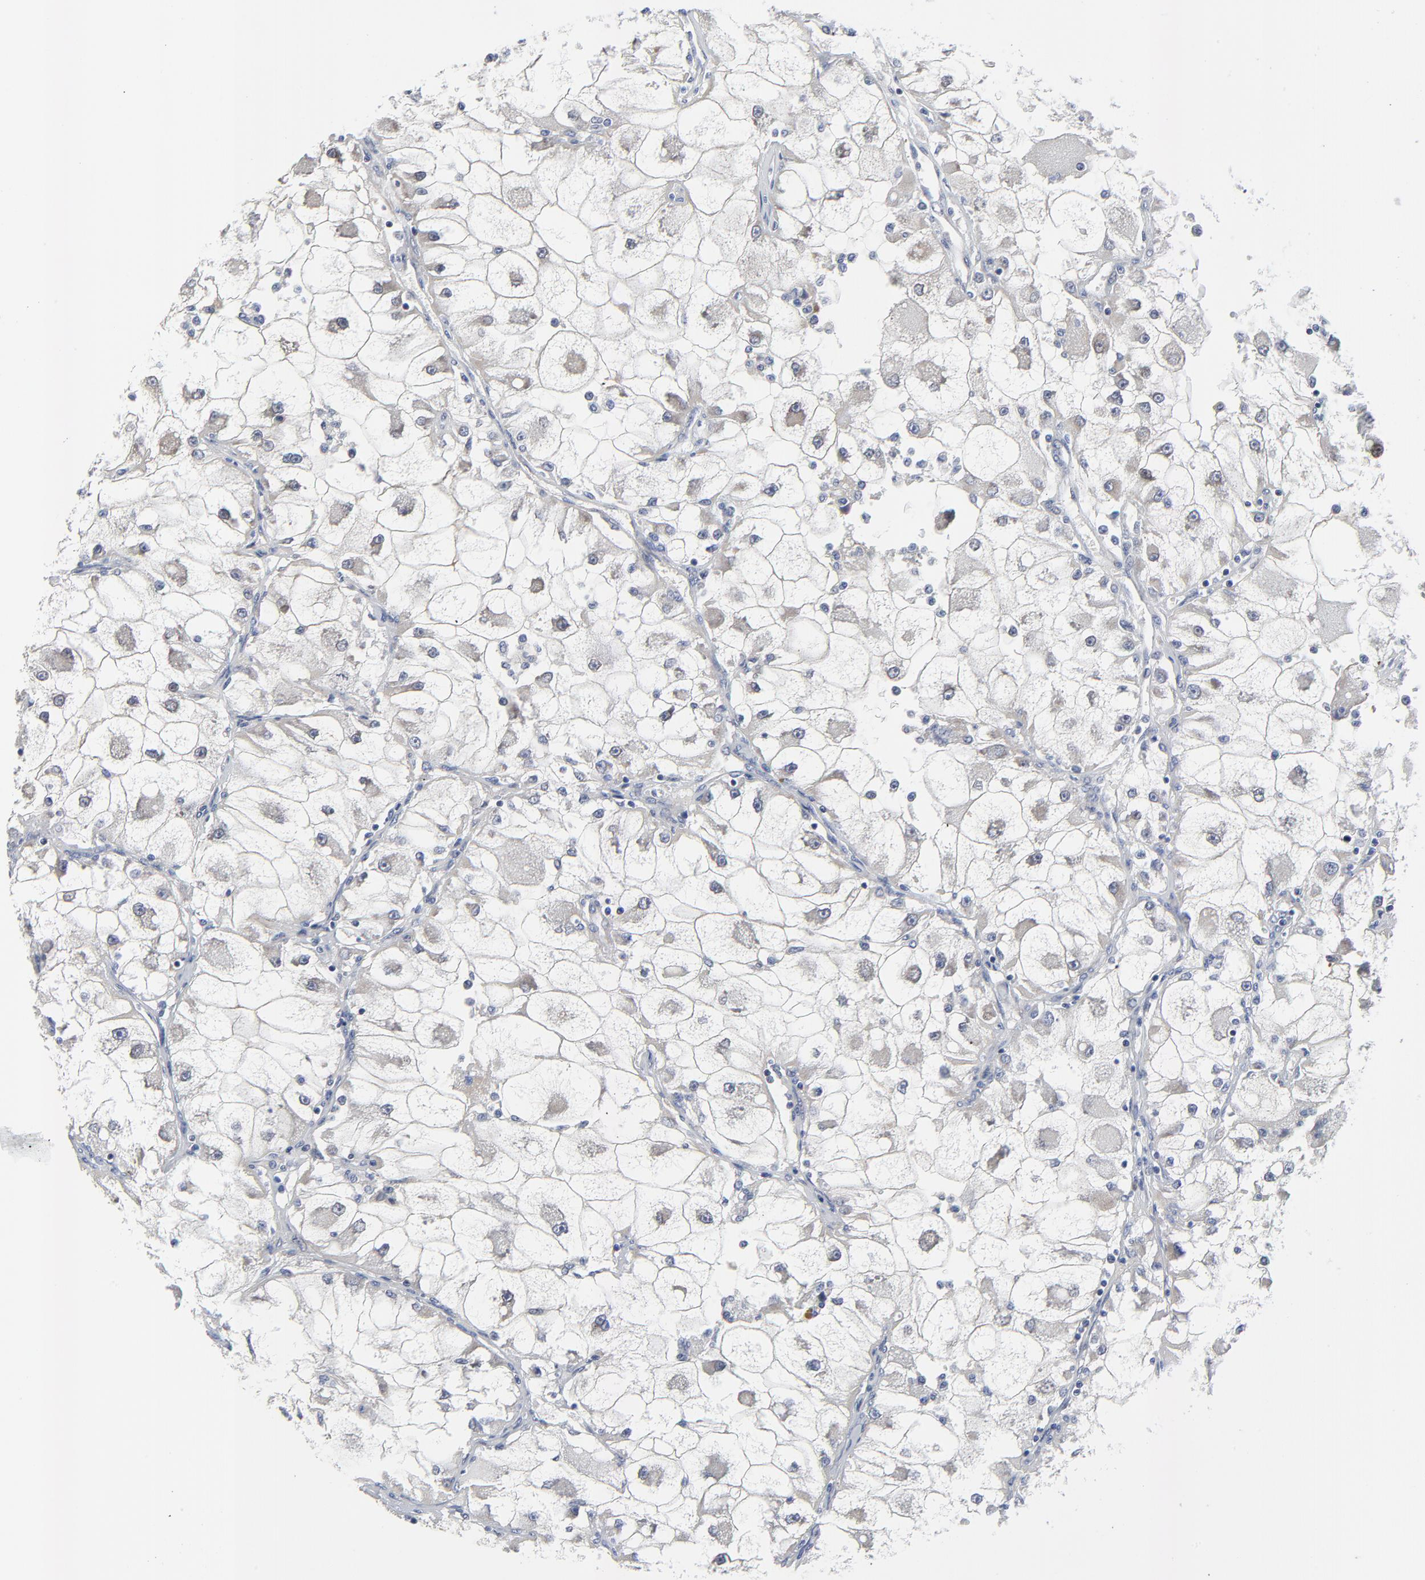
{"staining": {"intensity": "negative", "quantity": "none", "location": "none"}, "tissue": "renal cancer", "cell_type": "Tumor cells", "image_type": "cancer", "snomed": [{"axis": "morphology", "description": "Adenocarcinoma, NOS"}, {"axis": "topography", "description": "Kidney"}], "caption": "Photomicrograph shows no protein staining in tumor cells of renal cancer (adenocarcinoma) tissue. (IHC, brightfield microscopy, high magnification).", "gene": "NLGN3", "patient": {"sex": "female", "age": 73}}